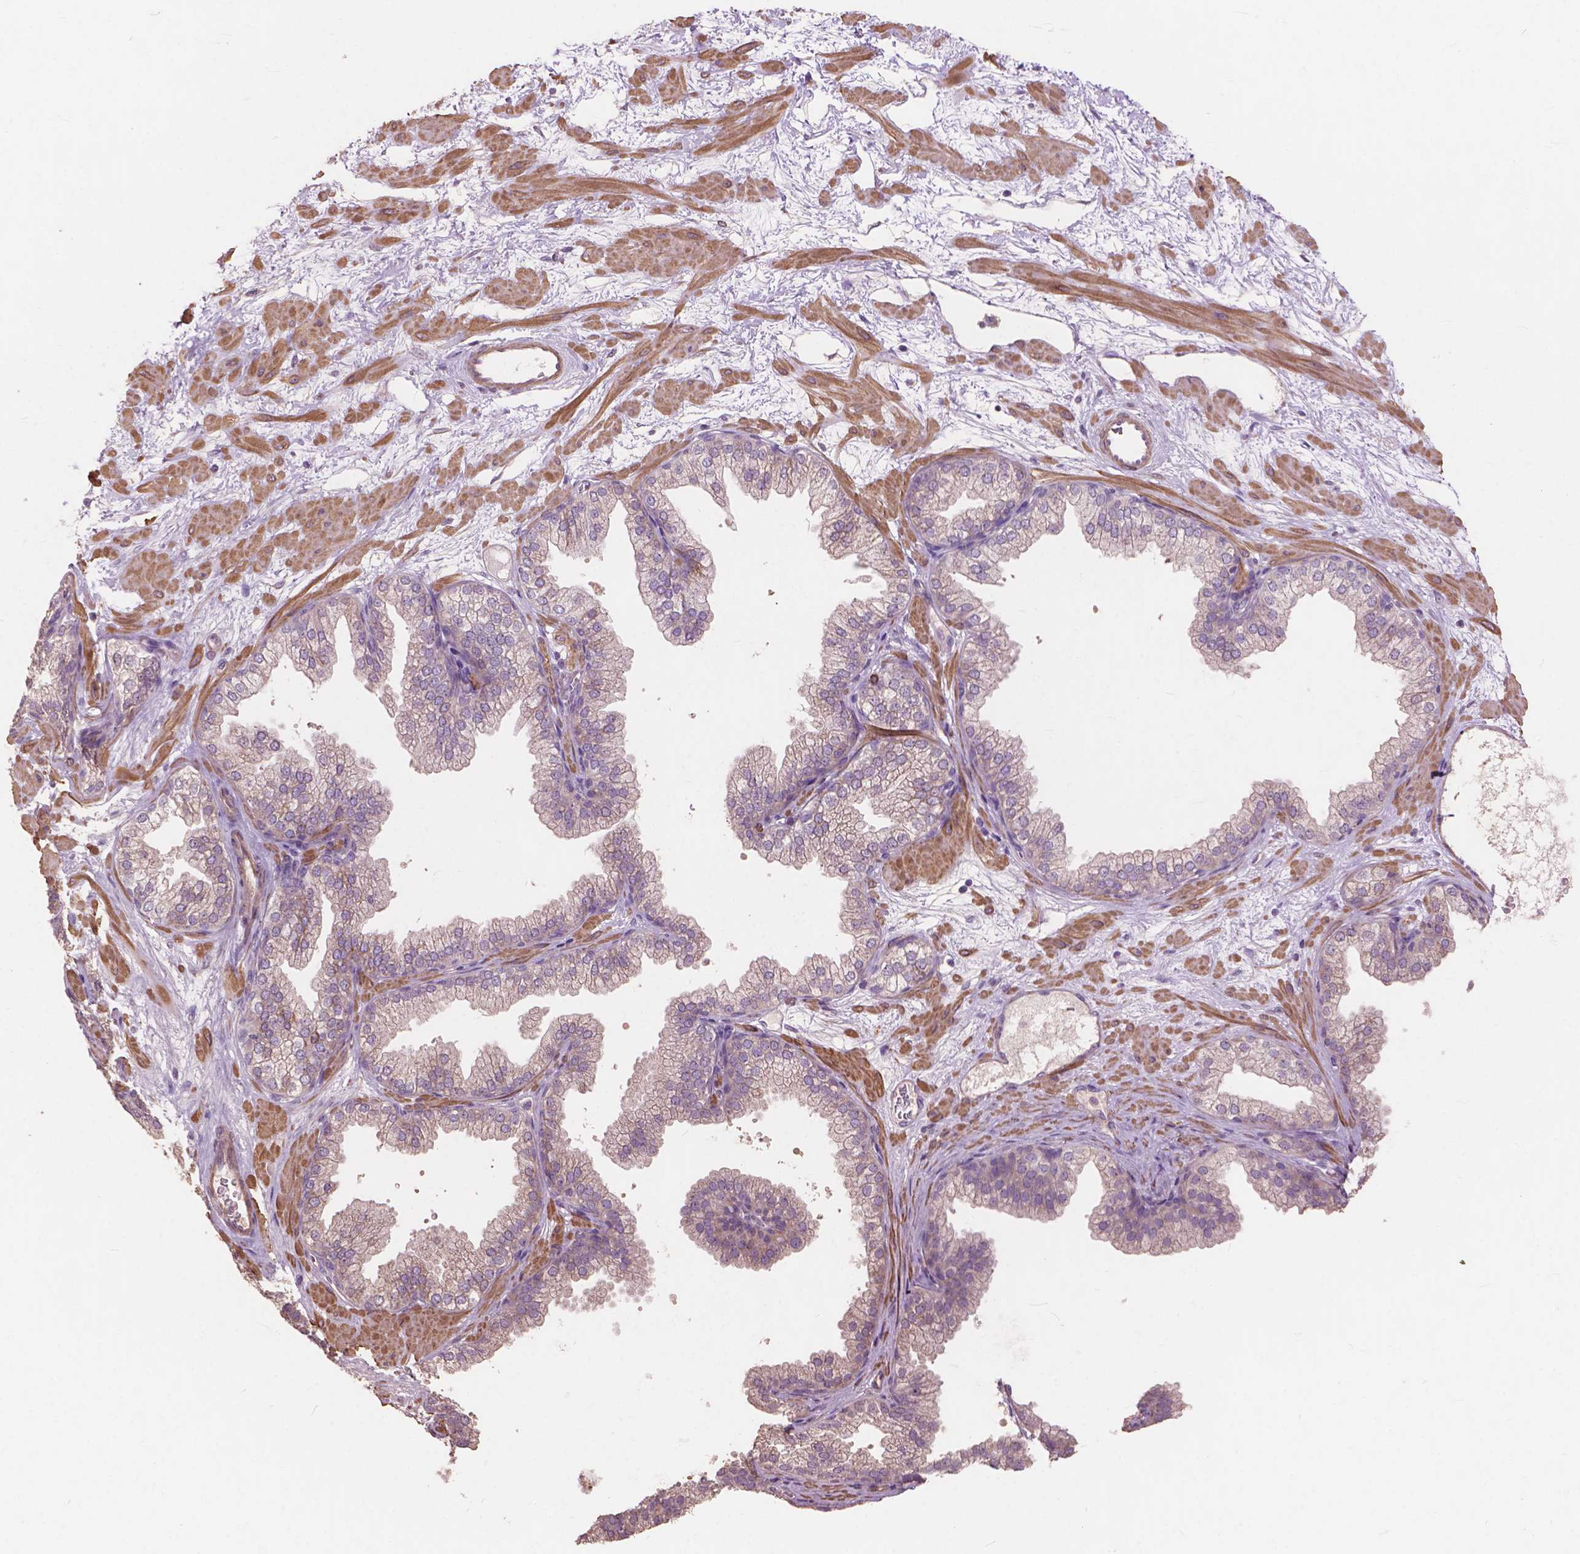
{"staining": {"intensity": "moderate", "quantity": "<25%", "location": "cytoplasmic/membranous"}, "tissue": "prostate", "cell_type": "Glandular cells", "image_type": "normal", "snomed": [{"axis": "morphology", "description": "Normal tissue, NOS"}, {"axis": "topography", "description": "Prostate"}], "caption": "Immunohistochemistry (IHC) of unremarkable prostate shows low levels of moderate cytoplasmic/membranous expression in approximately <25% of glandular cells.", "gene": "FNIP1", "patient": {"sex": "male", "age": 37}}